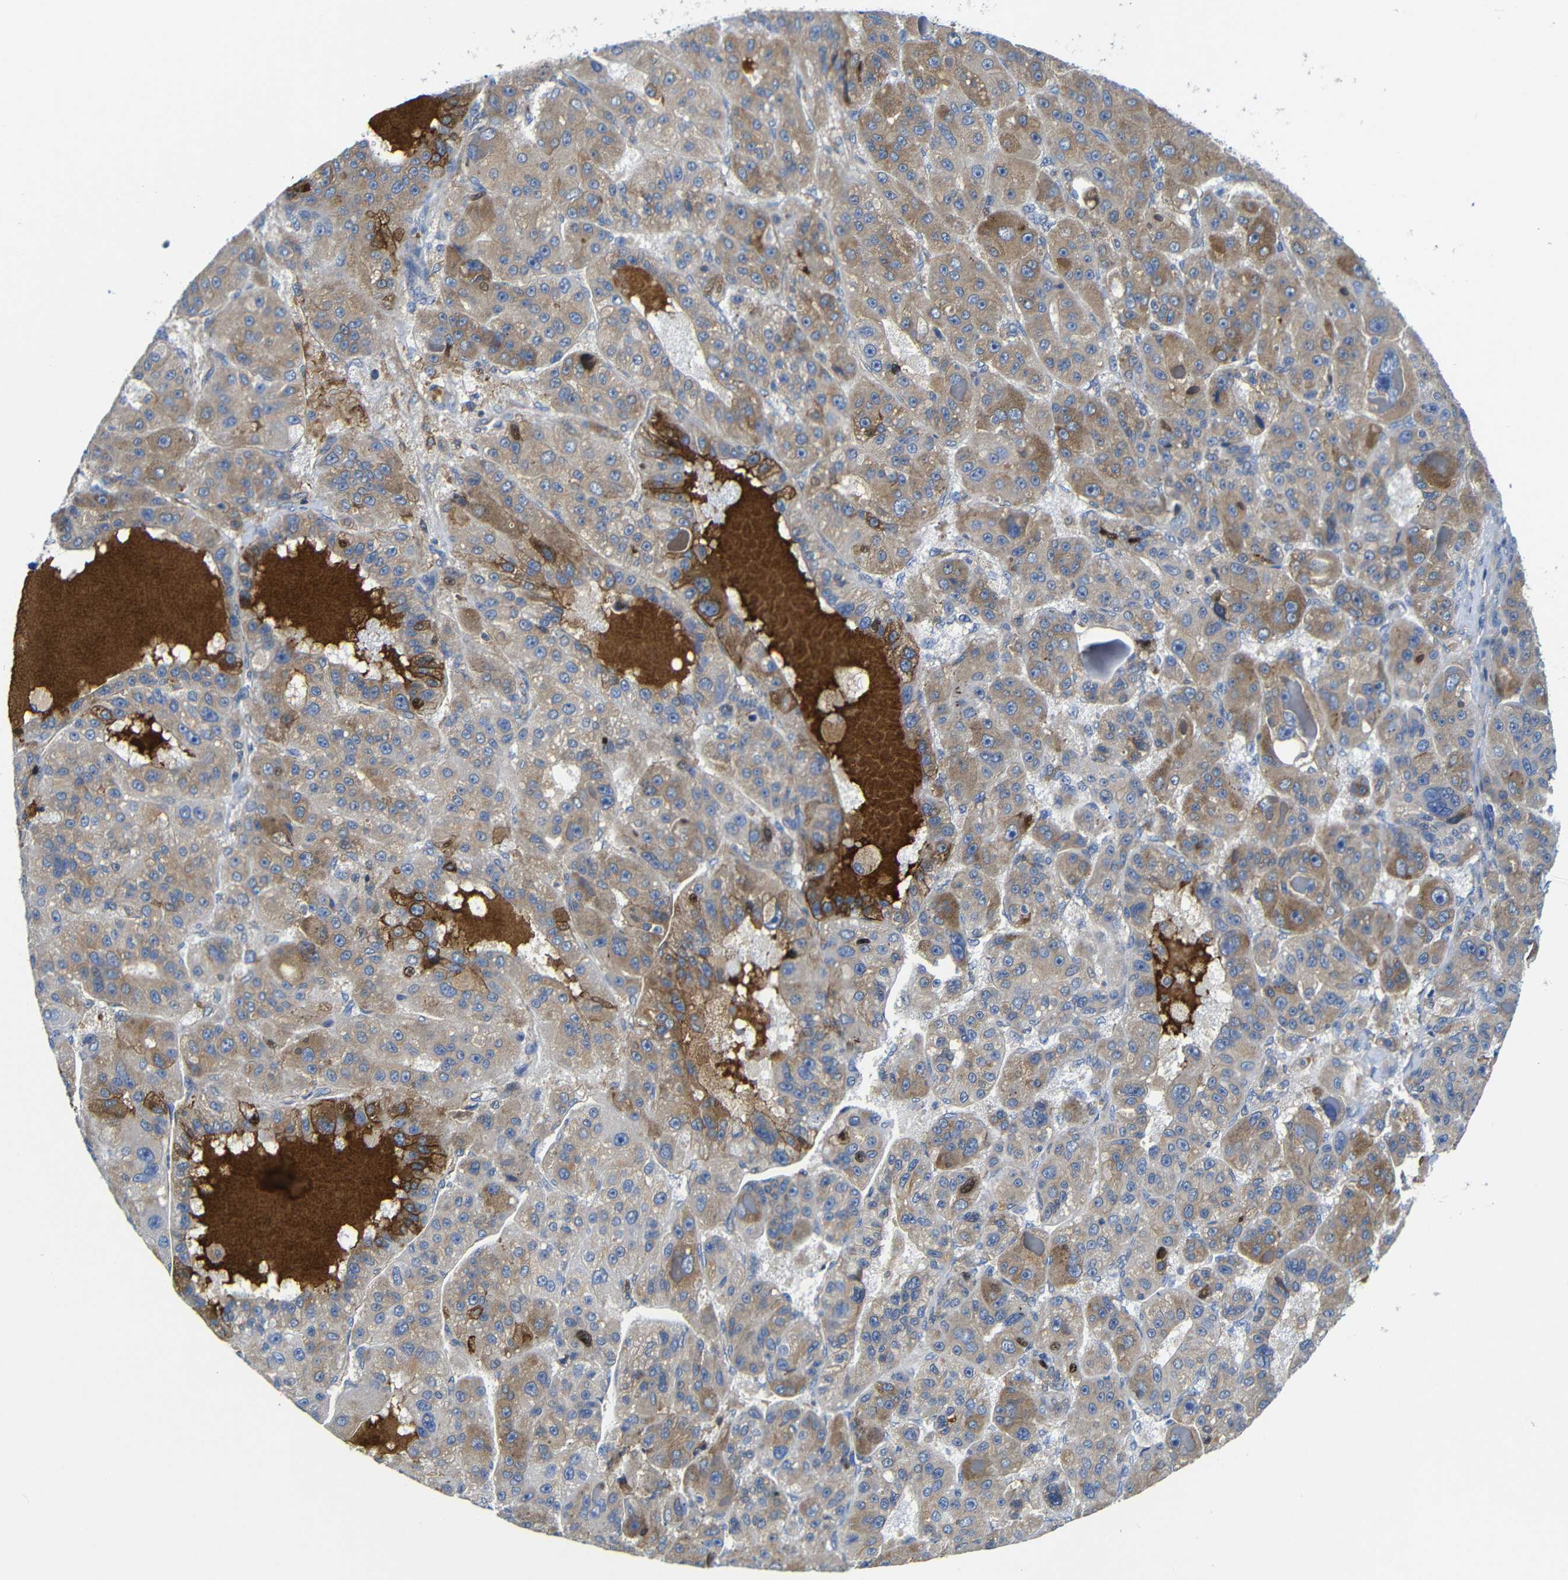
{"staining": {"intensity": "moderate", "quantity": "25%-75%", "location": "cytoplasmic/membranous"}, "tissue": "liver cancer", "cell_type": "Tumor cells", "image_type": "cancer", "snomed": [{"axis": "morphology", "description": "Carcinoma, Hepatocellular, NOS"}, {"axis": "topography", "description": "Liver"}], "caption": "A micrograph of human hepatocellular carcinoma (liver) stained for a protein displays moderate cytoplasmic/membranous brown staining in tumor cells.", "gene": "CLCC1", "patient": {"sex": "male", "age": 76}}